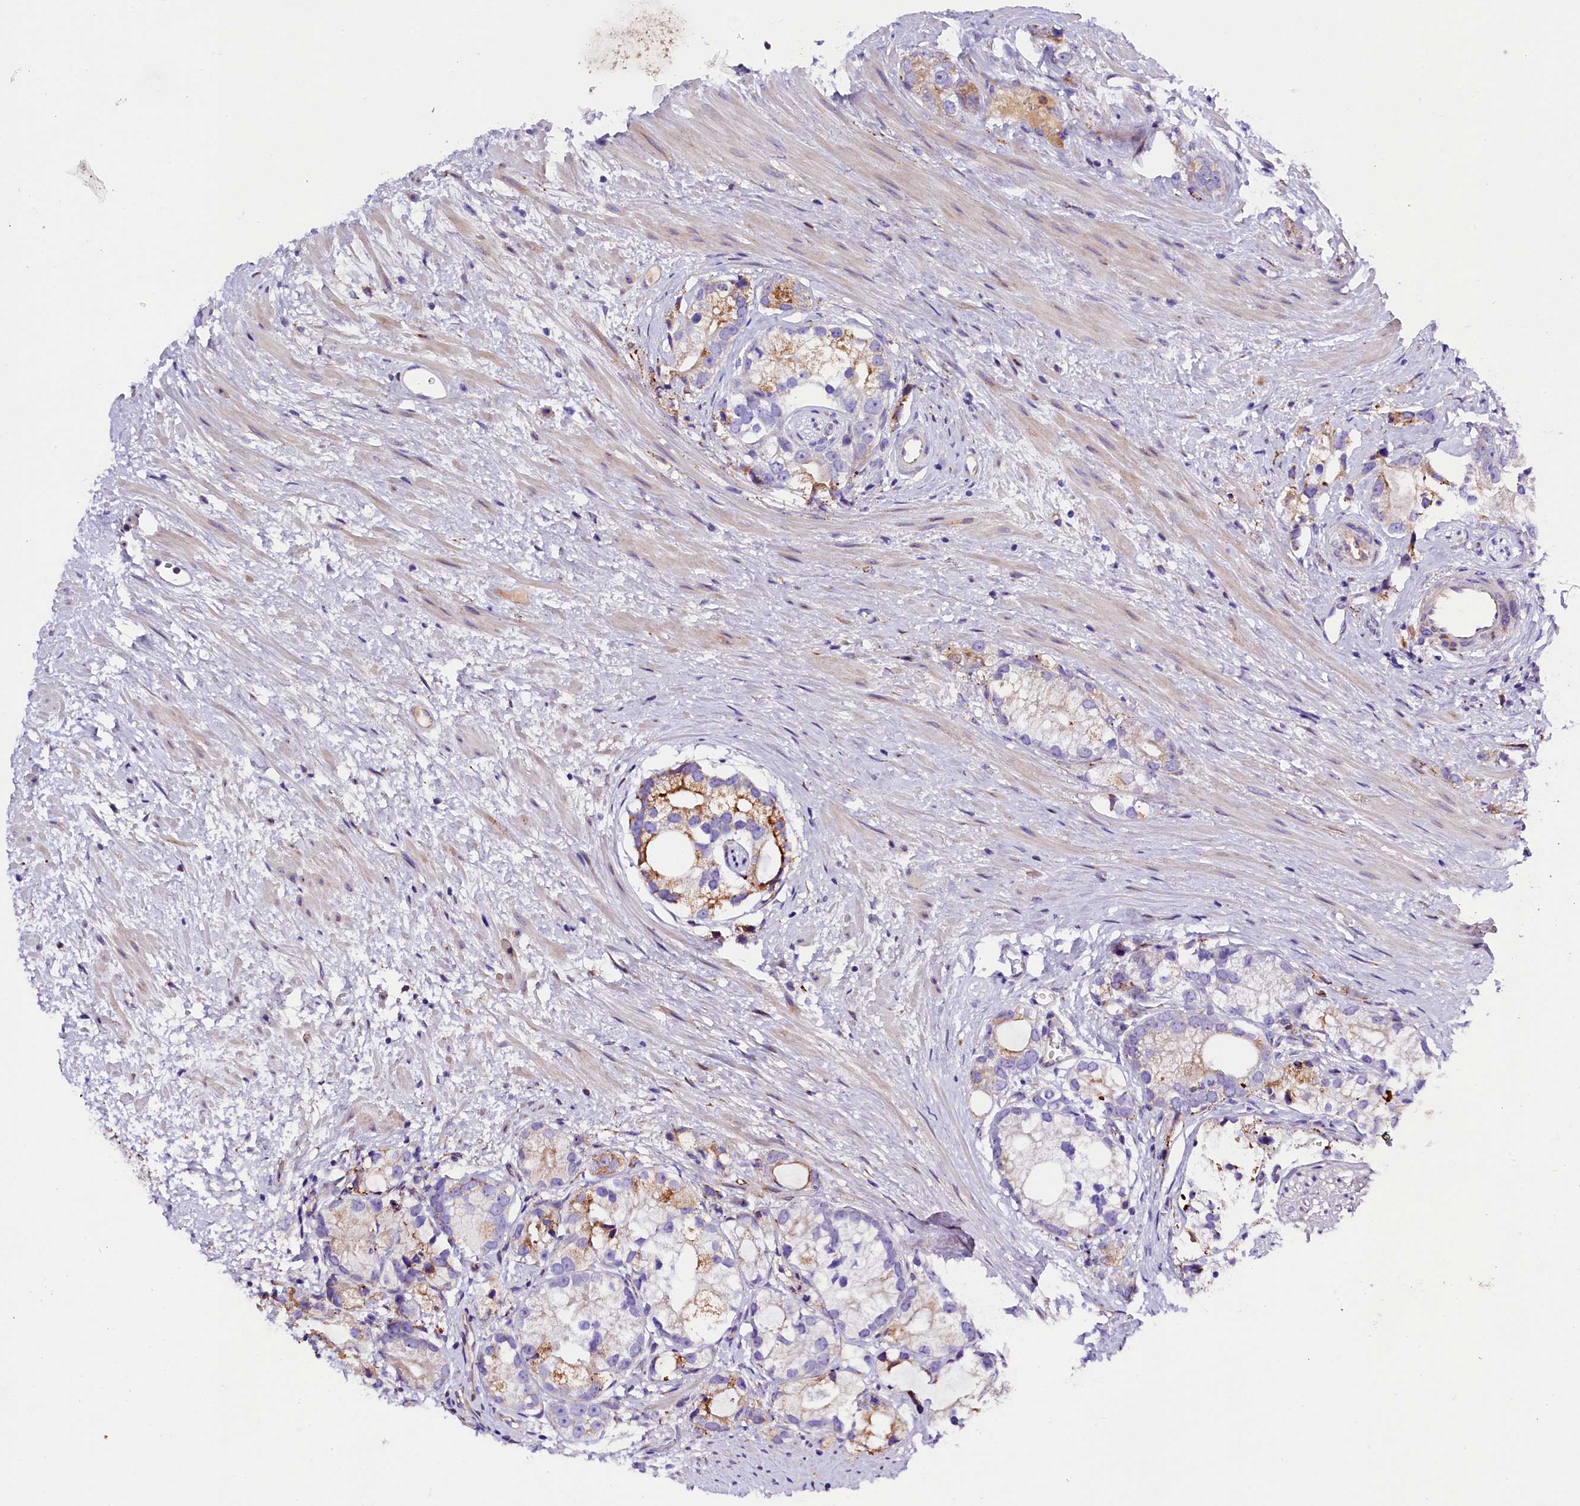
{"staining": {"intensity": "moderate", "quantity": "25%-75%", "location": "cytoplasmic/membranous"}, "tissue": "prostate cancer", "cell_type": "Tumor cells", "image_type": "cancer", "snomed": [{"axis": "morphology", "description": "Adenocarcinoma, High grade"}, {"axis": "topography", "description": "Prostate"}], "caption": "Immunohistochemistry (IHC) of human prostate cancer shows medium levels of moderate cytoplasmic/membranous staining in approximately 25%-75% of tumor cells. The staining was performed using DAB to visualize the protein expression in brown, while the nuclei were stained in blue with hematoxylin (Magnification: 20x).", "gene": "CMTR2", "patient": {"sex": "male", "age": 75}}